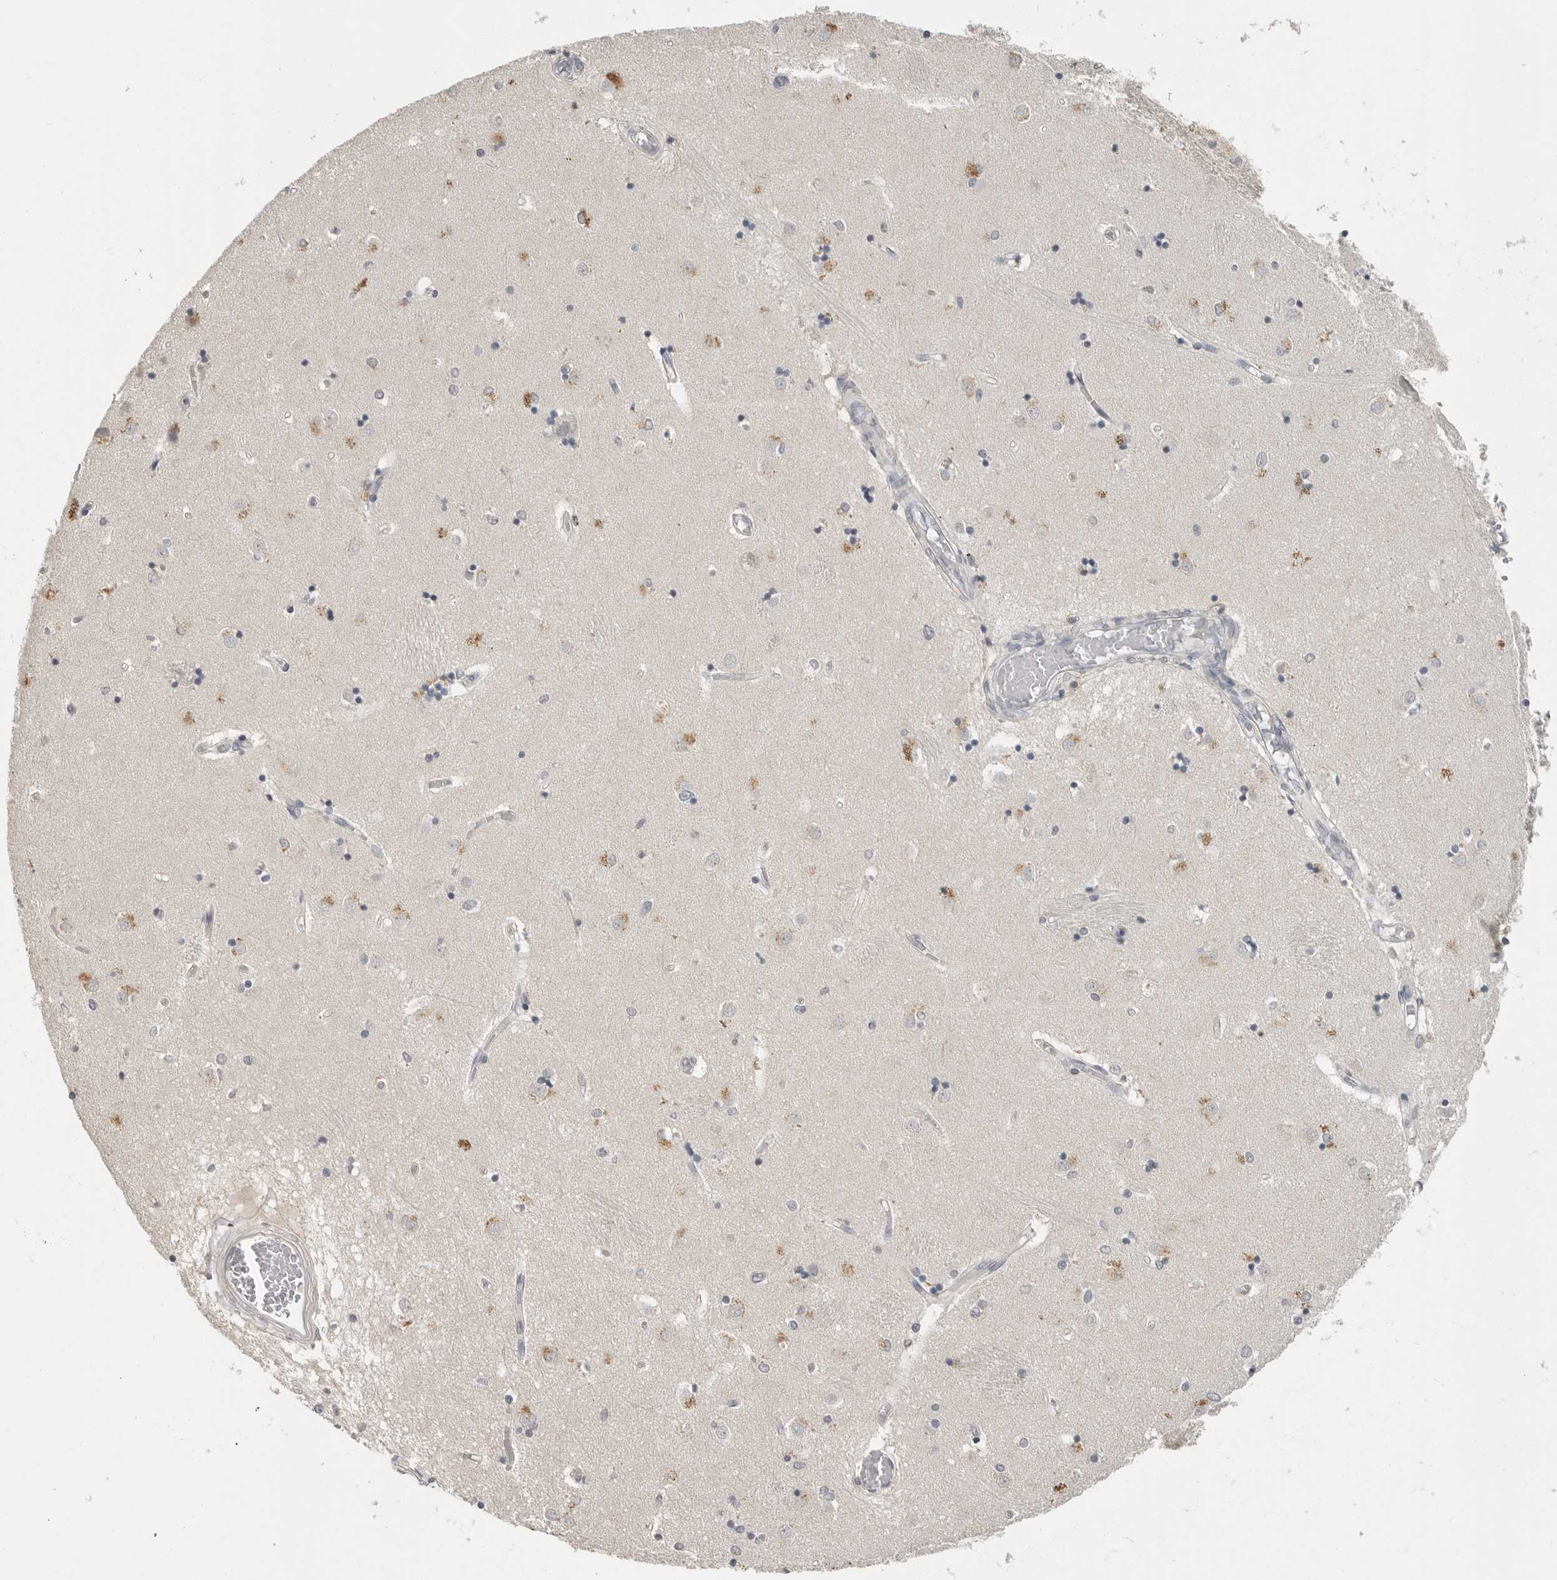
{"staining": {"intensity": "negative", "quantity": "none", "location": "none"}, "tissue": "caudate", "cell_type": "Glial cells", "image_type": "normal", "snomed": [{"axis": "morphology", "description": "Normal tissue, NOS"}, {"axis": "topography", "description": "Lateral ventricle wall"}], "caption": "Caudate stained for a protein using IHC displays no staining glial cells.", "gene": "FOXP3", "patient": {"sex": "male", "age": 45}}